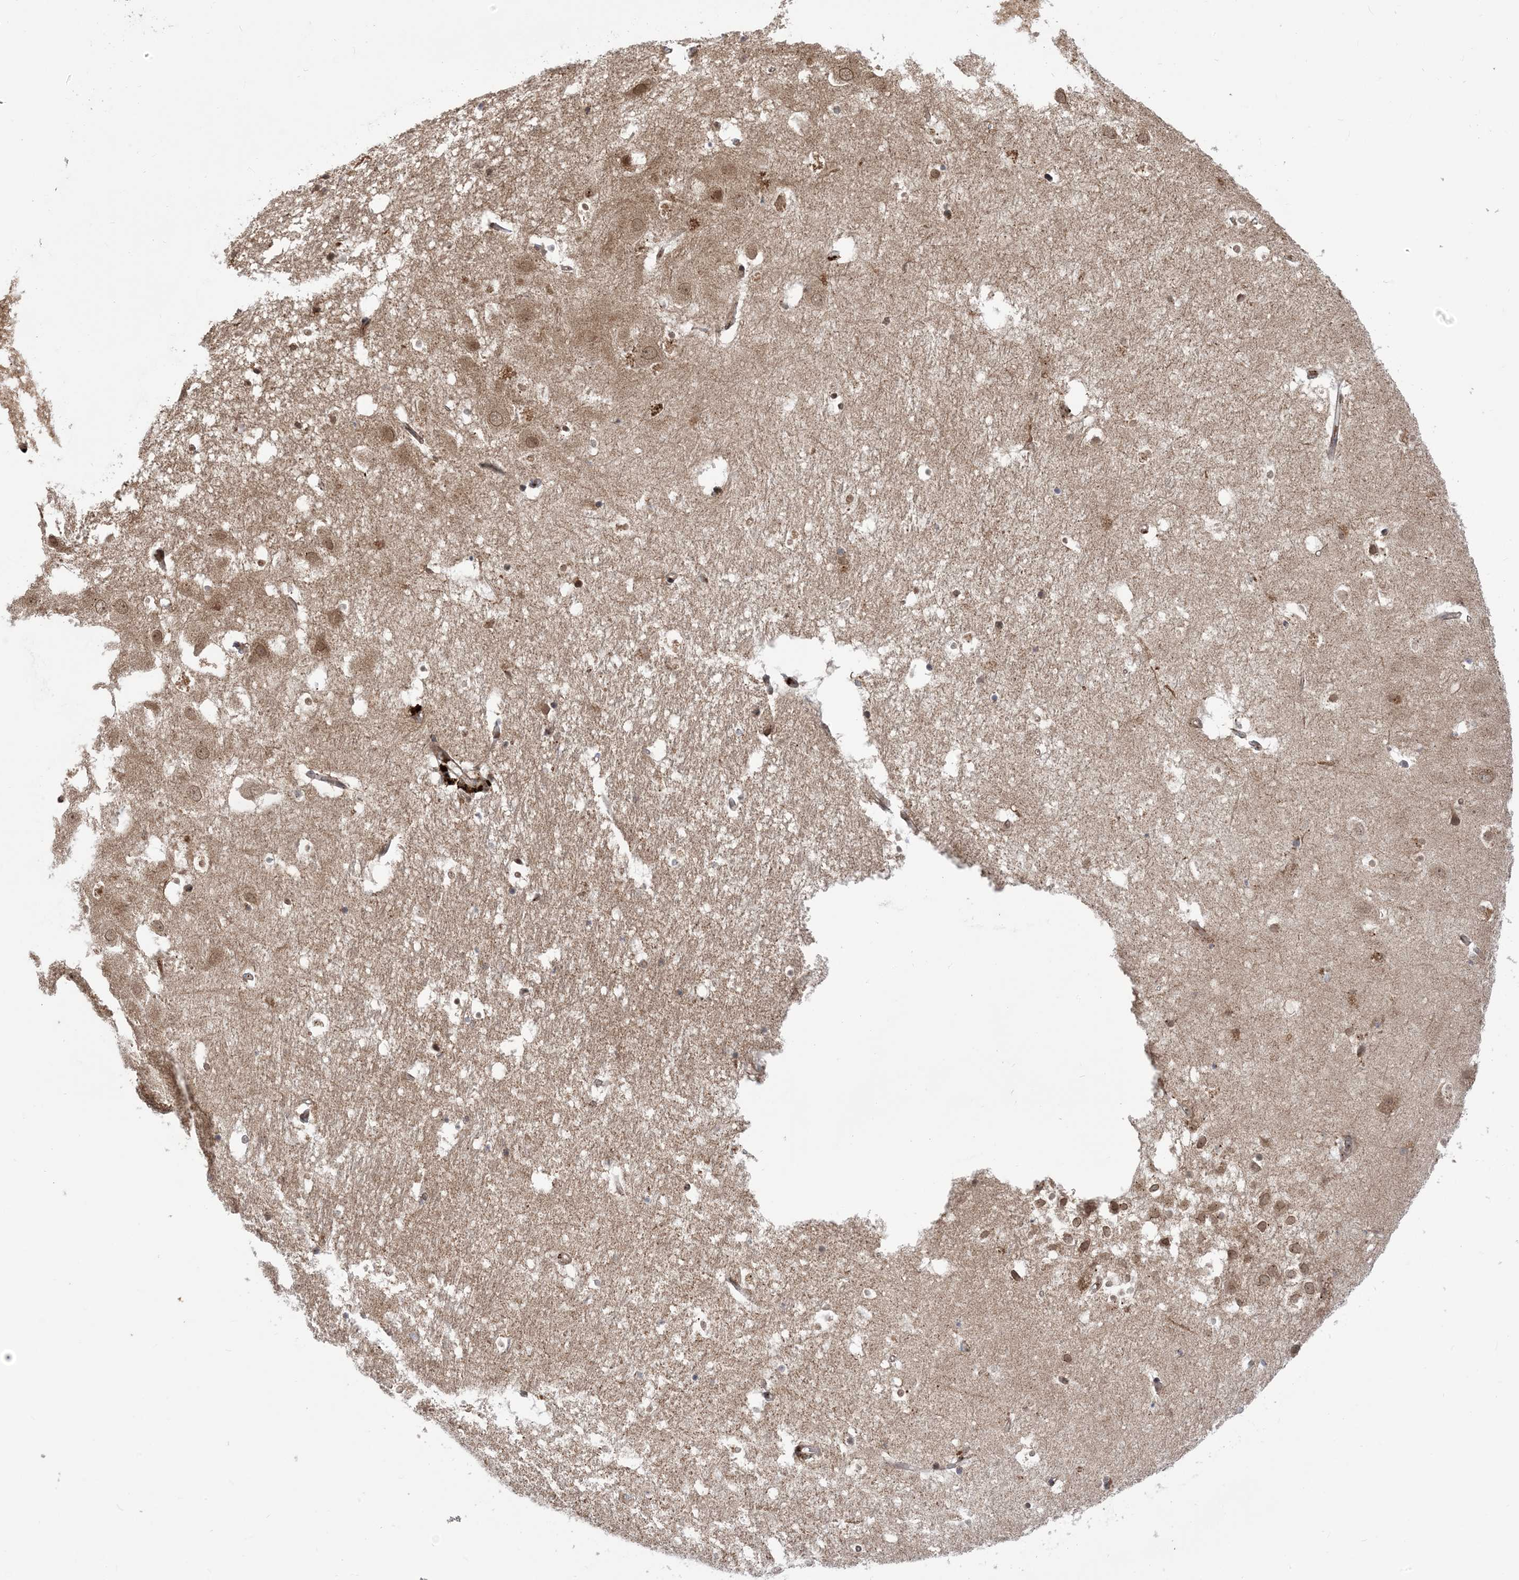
{"staining": {"intensity": "moderate", "quantity": "<25%", "location": "cytoplasmic/membranous"}, "tissue": "hippocampus", "cell_type": "Glial cells", "image_type": "normal", "snomed": [{"axis": "morphology", "description": "Normal tissue, NOS"}, {"axis": "topography", "description": "Hippocampus"}], "caption": "Immunohistochemistry (IHC) micrograph of benign human hippocampus stained for a protein (brown), which displays low levels of moderate cytoplasmic/membranous expression in about <25% of glial cells.", "gene": "CASP4", "patient": {"sex": "female", "age": 52}}